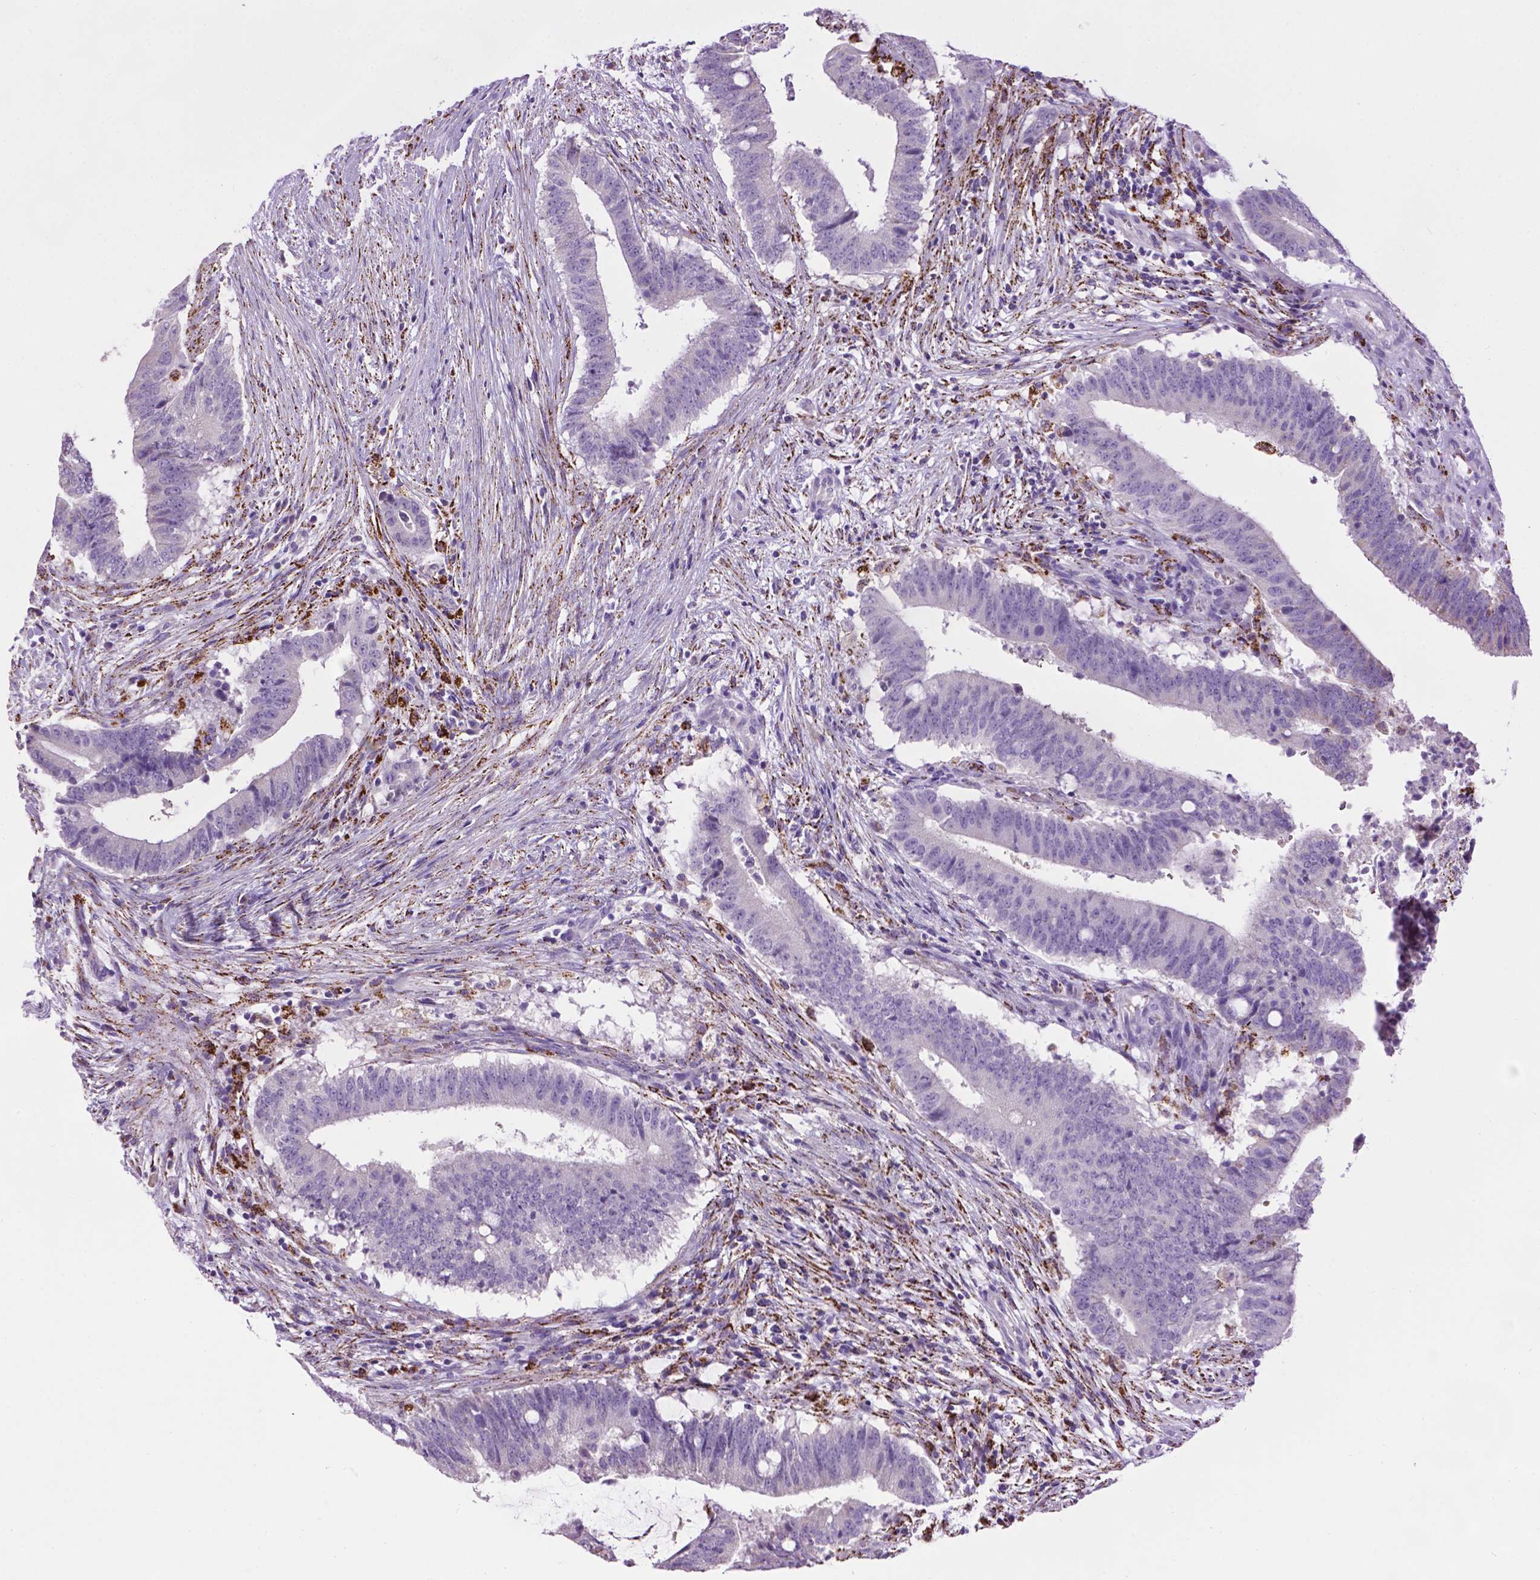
{"staining": {"intensity": "negative", "quantity": "none", "location": "none"}, "tissue": "colorectal cancer", "cell_type": "Tumor cells", "image_type": "cancer", "snomed": [{"axis": "morphology", "description": "Adenocarcinoma, NOS"}, {"axis": "topography", "description": "Colon"}], "caption": "Colorectal adenocarcinoma was stained to show a protein in brown. There is no significant staining in tumor cells. (Brightfield microscopy of DAB (3,3'-diaminobenzidine) IHC at high magnification).", "gene": "TMEM132E", "patient": {"sex": "female", "age": 43}}